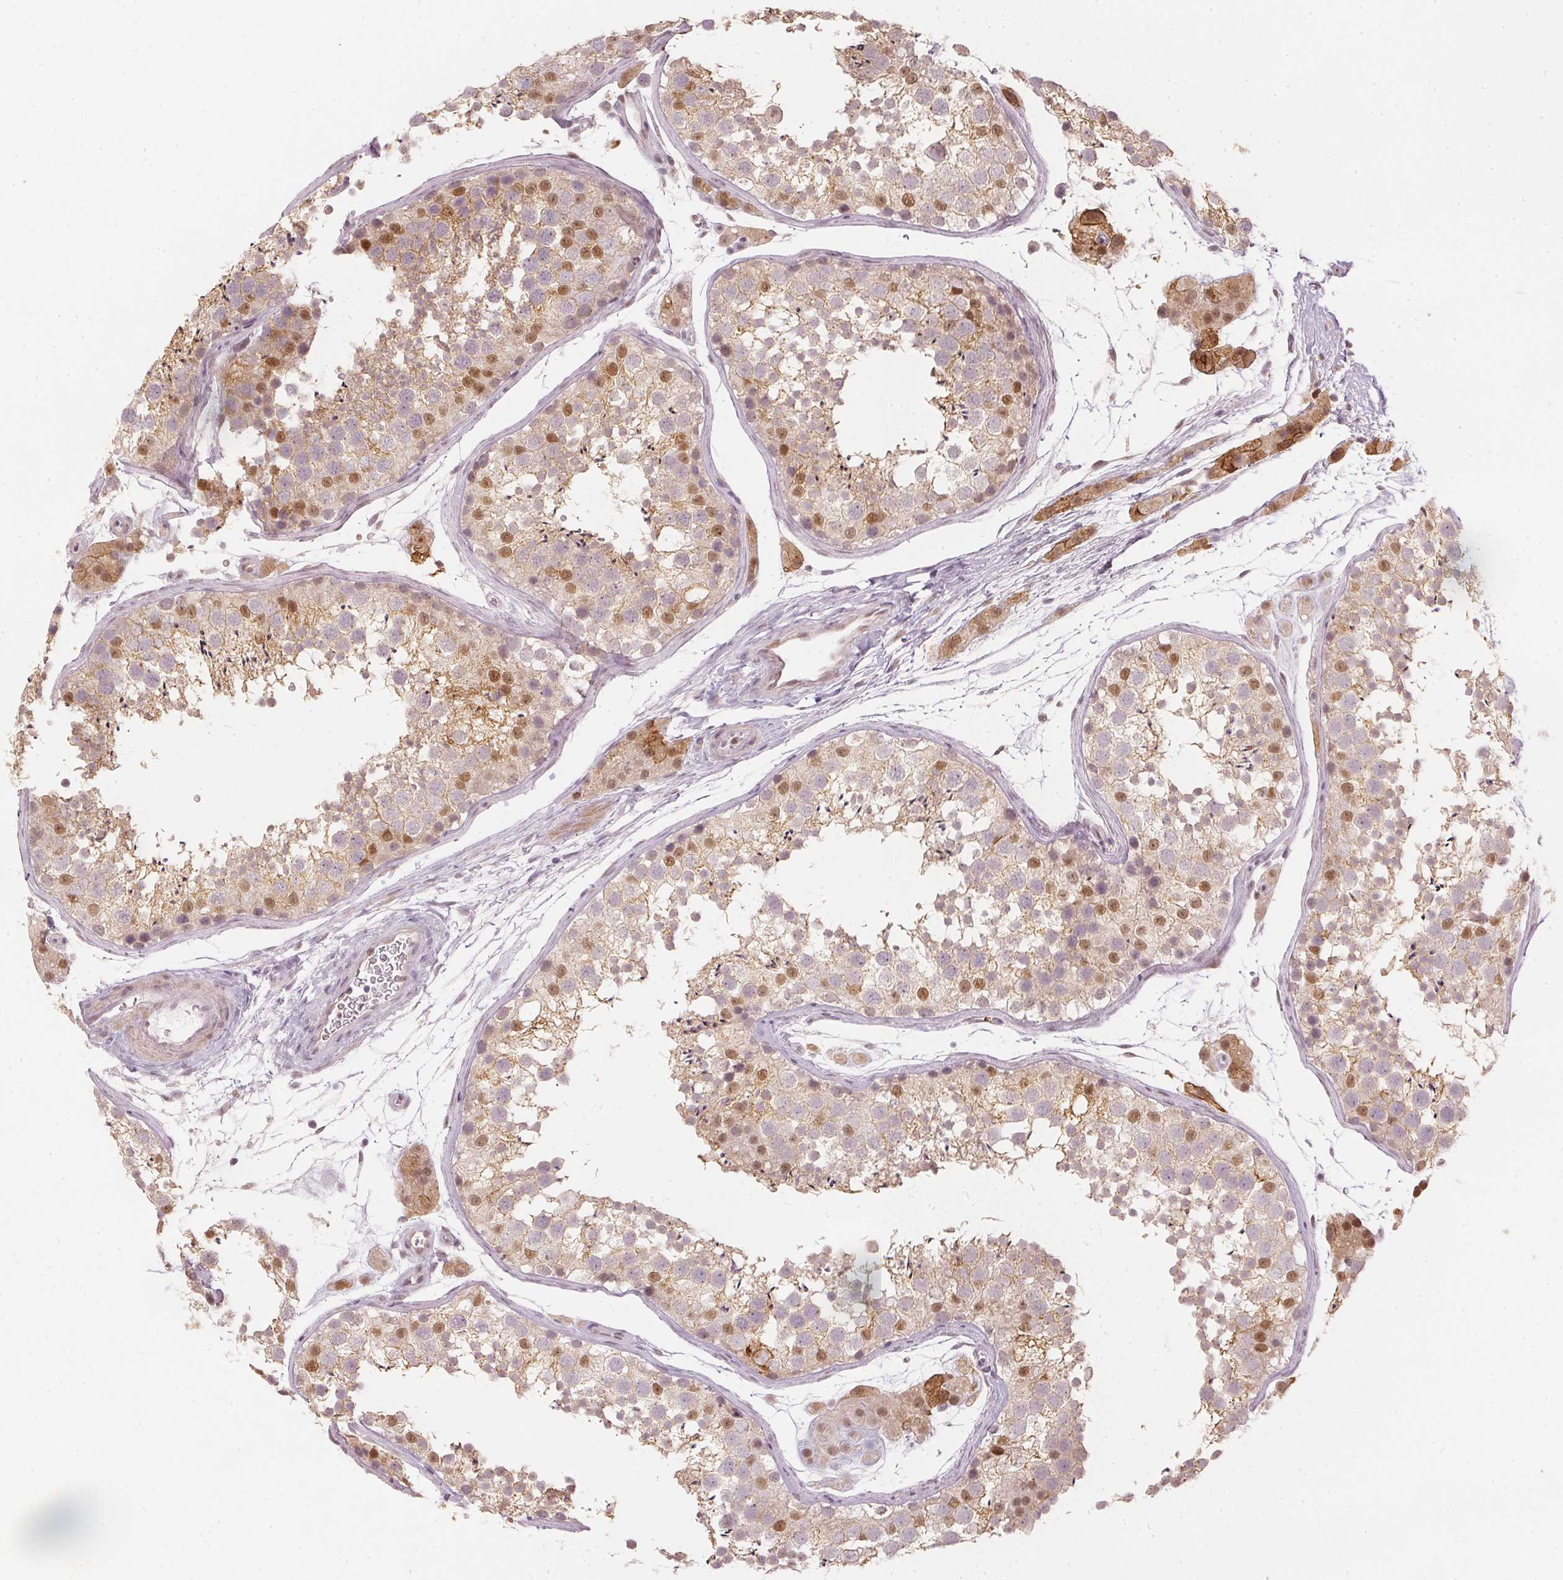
{"staining": {"intensity": "moderate", "quantity": "25%-75%", "location": "nuclear"}, "tissue": "testis", "cell_type": "Cells in seminiferous ducts", "image_type": "normal", "snomed": [{"axis": "morphology", "description": "Normal tissue, NOS"}, {"axis": "topography", "description": "Testis"}], "caption": "Testis stained with immunohistochemistry shows moderate nuclear positivity in about 25%-75% of cells in seminiferous ducts.", "gene": "ENSG00000267001", "patient": {"sex": "male", "age": 41}}